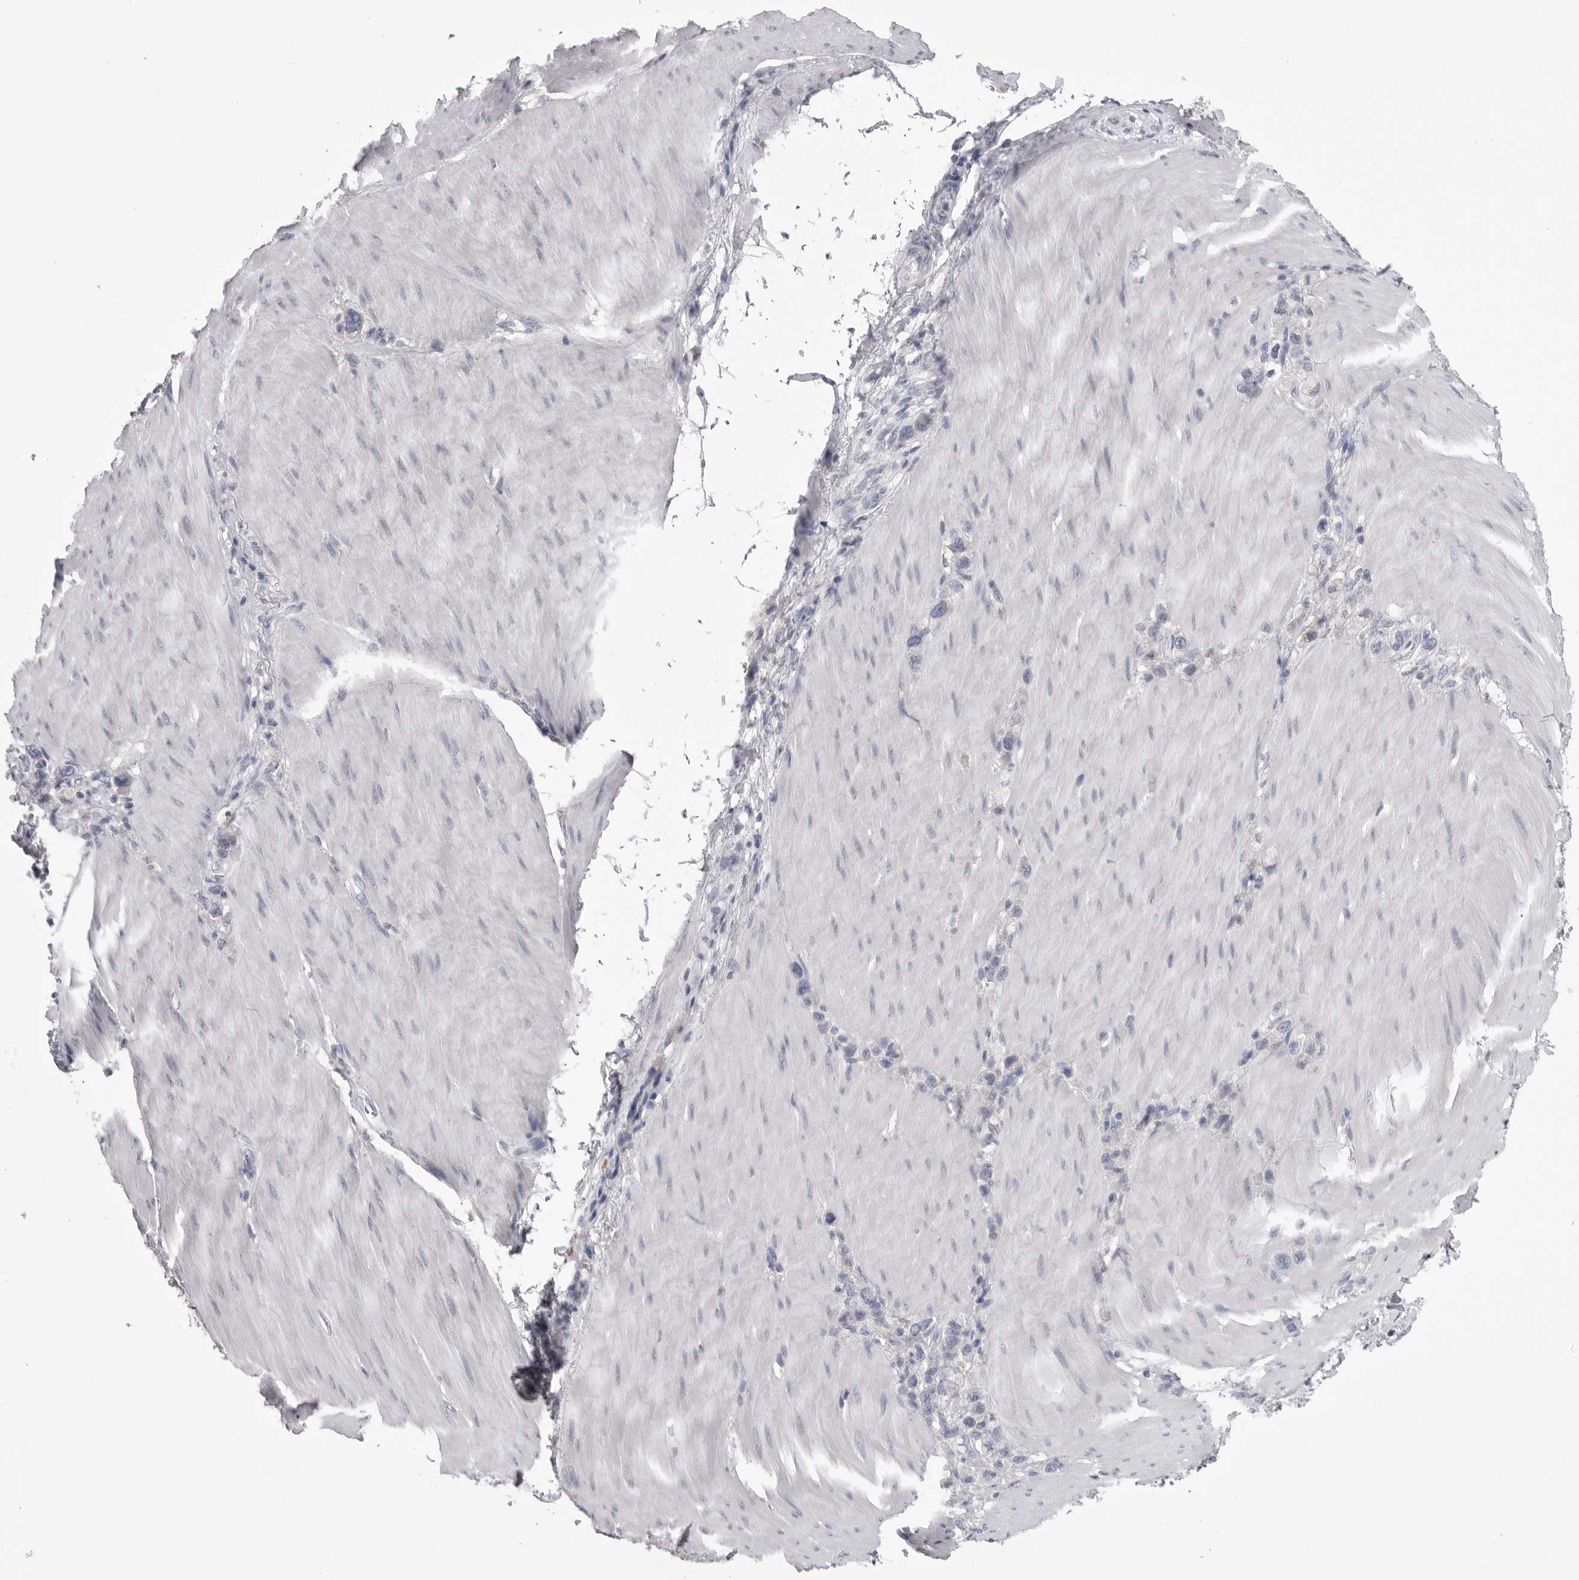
{"staining": {"intensity": "negative", "quantity": "none", "location": "none"}, "tissue": "stomach cancer", "cell_type": "Tumor cells", "image_type": "cancer", "snomed": [{"axis": "morphology", "description": "Adenocarcinoma, NOS"}, {"axis": "topography", "description": "Stomach"}], "caption": "This histopathology image is of stomach cancer stained with immunohistochemistry (IHC) to label a protein in brown with the nuclei are counter-stained blue. There is no positivity in tumor cells.", "gene": "FKBP2", "patient": {"sex": "female", "age": 65}}